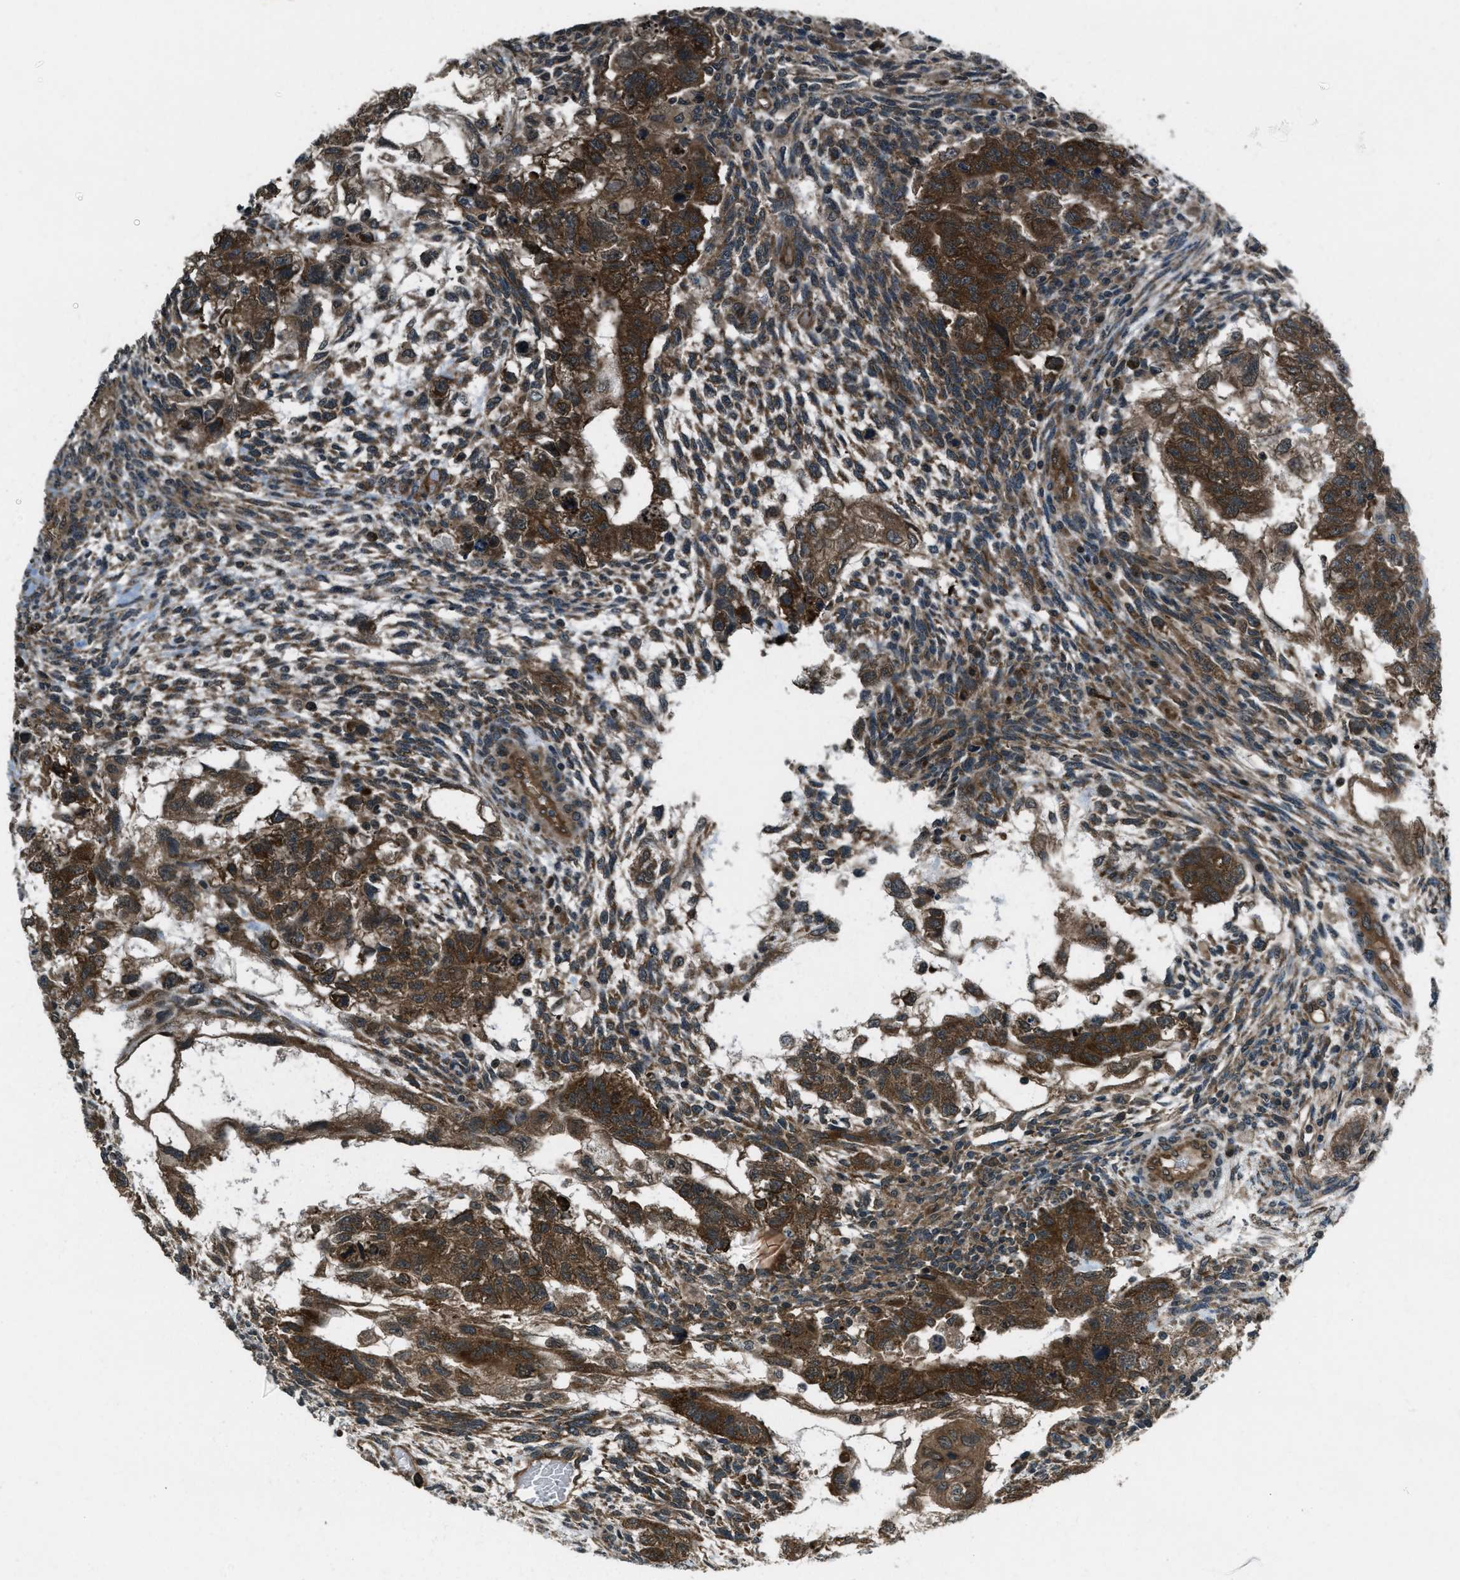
{"staining": {"intensity": "strong", "quantity": ">75%", "location": "cytoplasmic/membranous"}, "tissue": "testis cancer", "cell_type": "Tumor cells", "image_type": "cancer", "snomed": [{"axis": "morphology", "description": "Normal tissue, NOS"}, {"axis": "morphology", "description": "Carcinoma, Embryonal, NOS"}, {"axis": "topography", "description": "Testis"}], "caption": "Testis embryonal carcinoma stained with DAB (3,3'-diaminobenzidine) immunohistochemistry demonstrates high levels of strong cytoplasmic/membranous positivity in approximately >75% of tumor cells.", "gene": "ASAP2", "patient": {"sex": "male", "age": 36}}